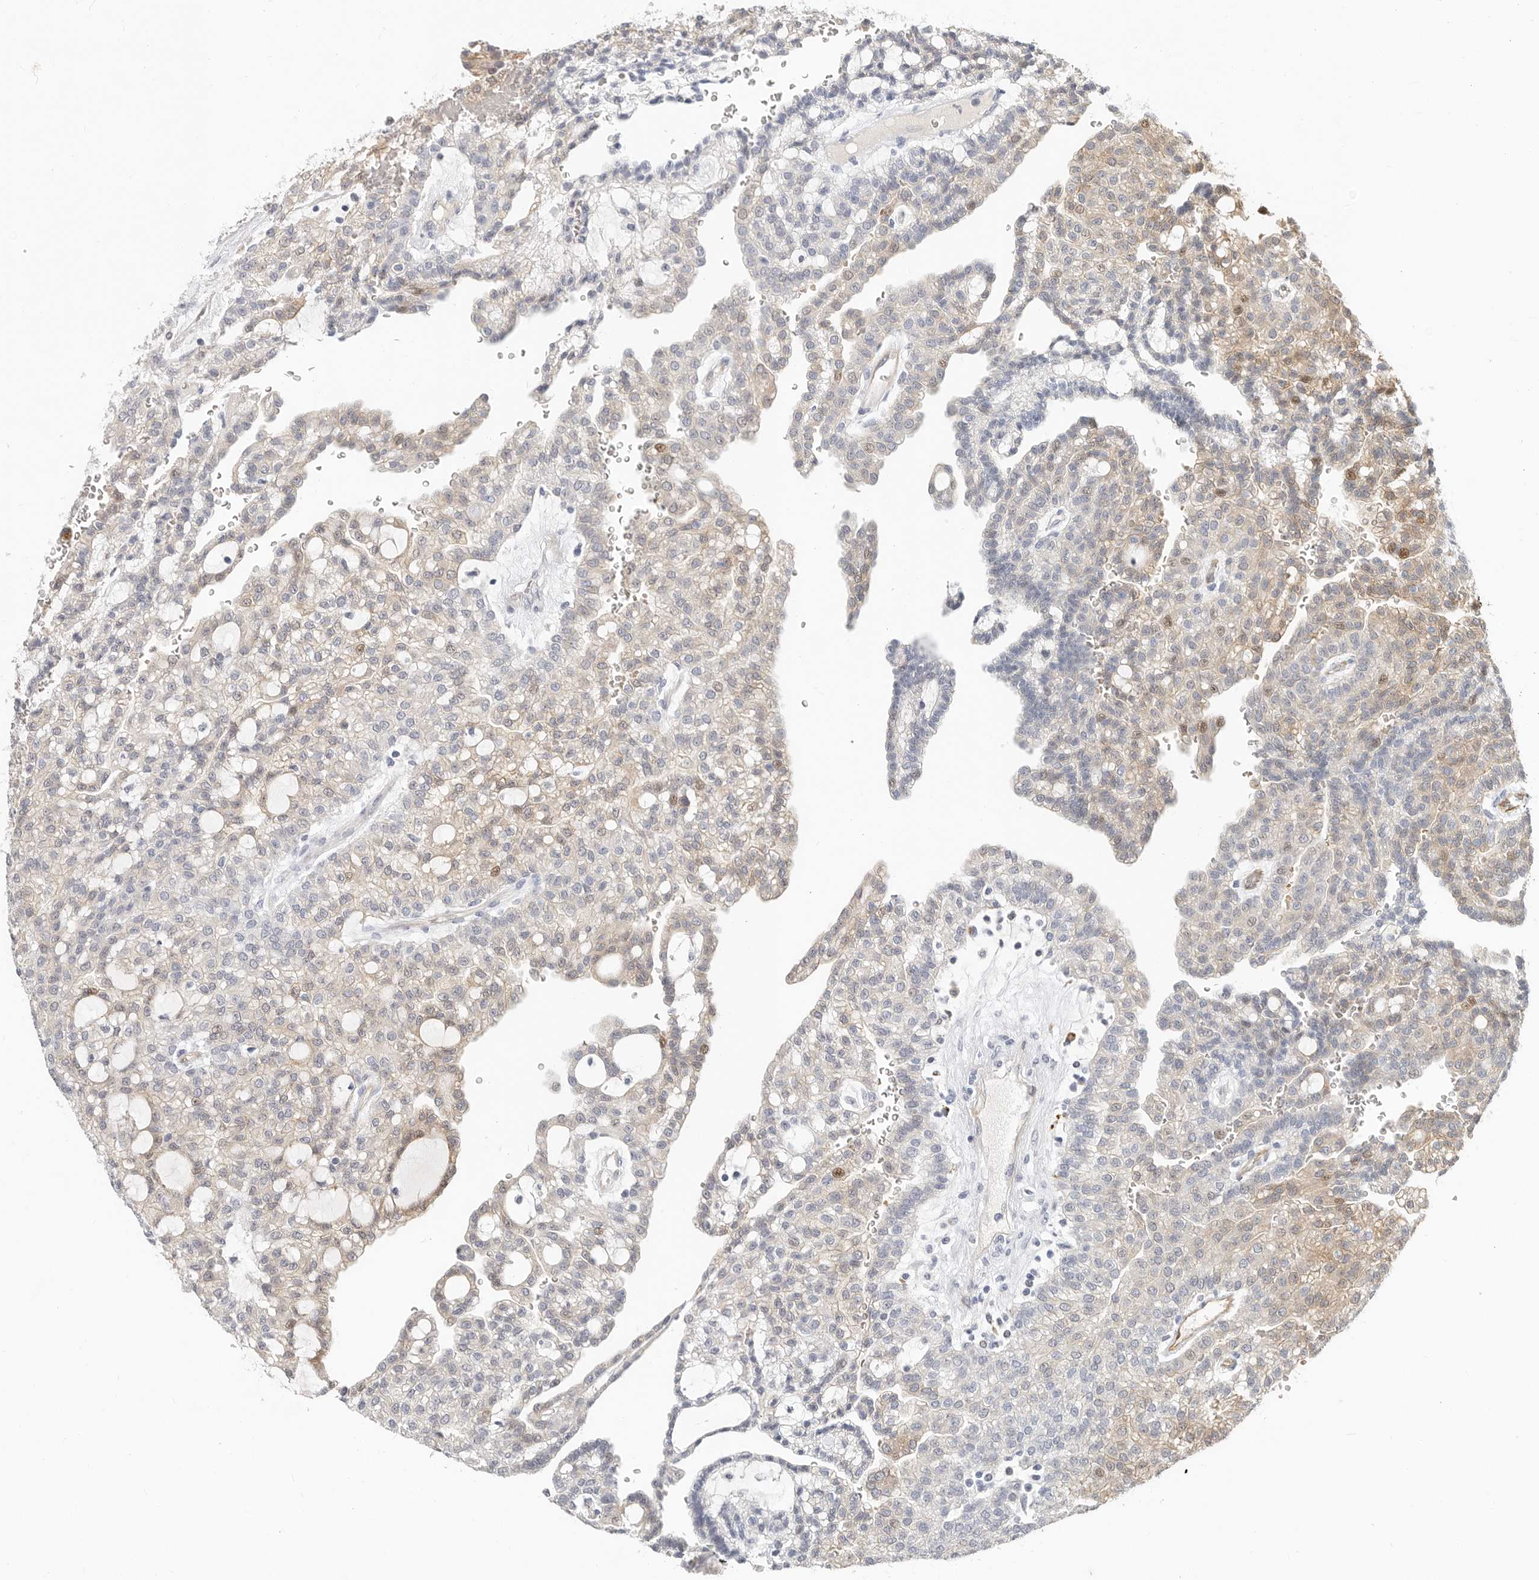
{"staining": {"intensity": "weak", "quantity": ">75%", "location": "cytoplasmic/membranous"}, "tissue": "renal cancer", "cell_type": "Tumor cells", "image_type": "cancer", "snomed": [{"axis": "morphology", "description": "Adenocarcinoma, NOS"}, {"axis": "topography", "description": "Kidney"}], "caption": "Renal cancer stained with immunohistochemistry (IHC) exhibits weak cytoplasmic/membranous positivity in approximately >75% of tumor cells.", "gene": "ZRANB1", "patient": {"sex": "male", "age": 63}}